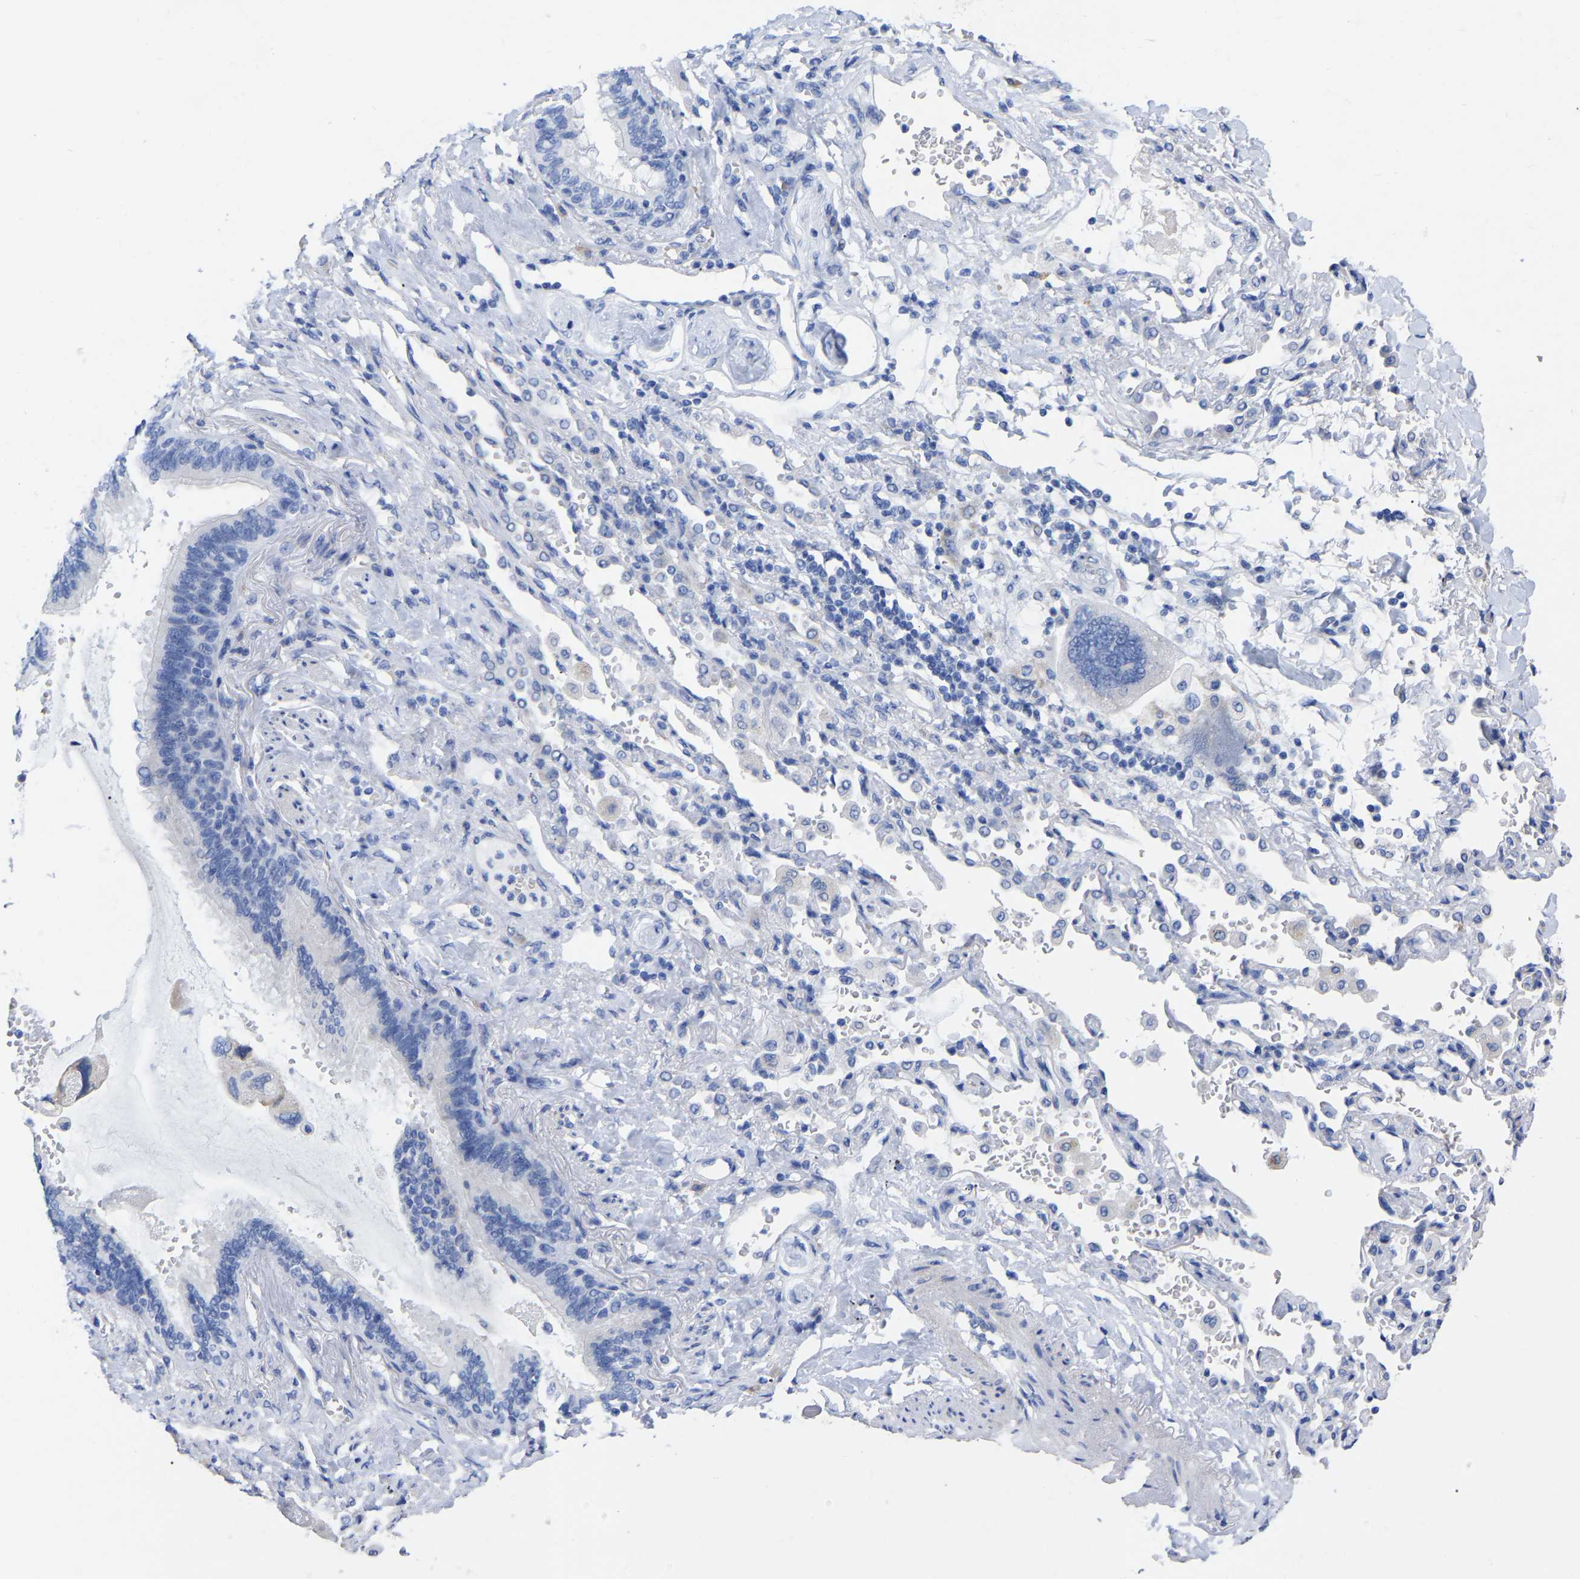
{"staining": {"intensity": "negative", "quantity": "none", "location": "none"}, "tissue": "lung cancer", "cell_type": "Tumor cells", "image_type": "cancer", "snomed": [{"axis": "morphology", "description": "Squamous cell carcinoma, NOS"}, {"axis": "topography", "description": "Lung"}], "caption": "Image shows no protein positivity in tumor cells of squamous cell carcinoma (lung) tissue.", "gene": "GDF3", "patient": {"sex": "female", "age": 73}}